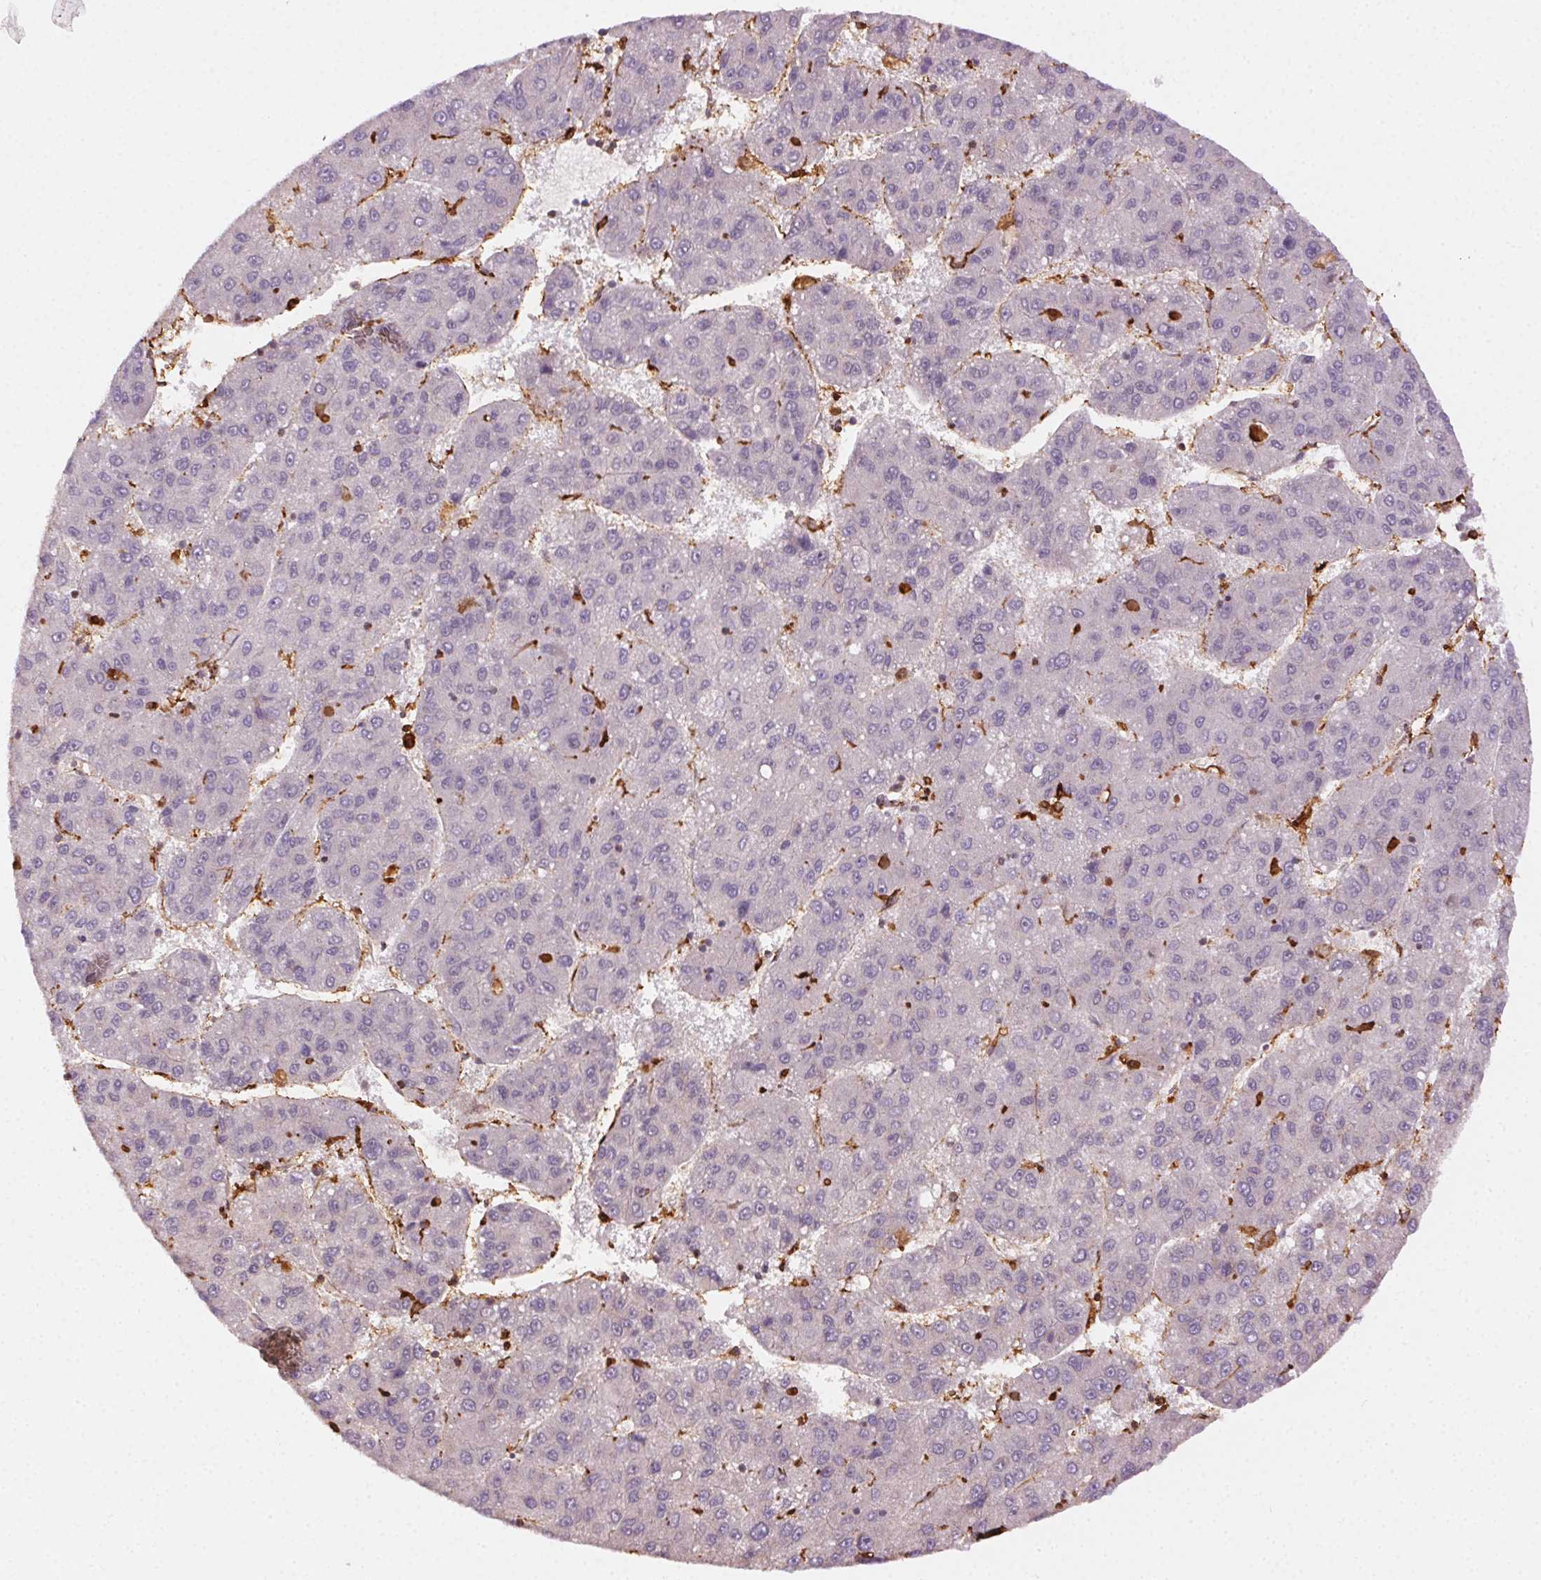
{"staining": {"intensity": "negative", "quantity": "none", "location": "none"}, "tissue": "liver cancer", "cell_type": "Tumor cells", "image_type": "cancer", "snomed": [{"axis": "morphology", "description": "Carcinoma, Hepatocellular, NOS"}, {"axis": "topography", "description": "Liver"}], "caption": "Immunohistochemistry (IHC) histopathology image of human liver hepatocellular carcinoma stained for a protein (brown), which shows no staining in tumor cells.", "gene": "RNASET2", "patient": {"sex": "female", "age": 82}}